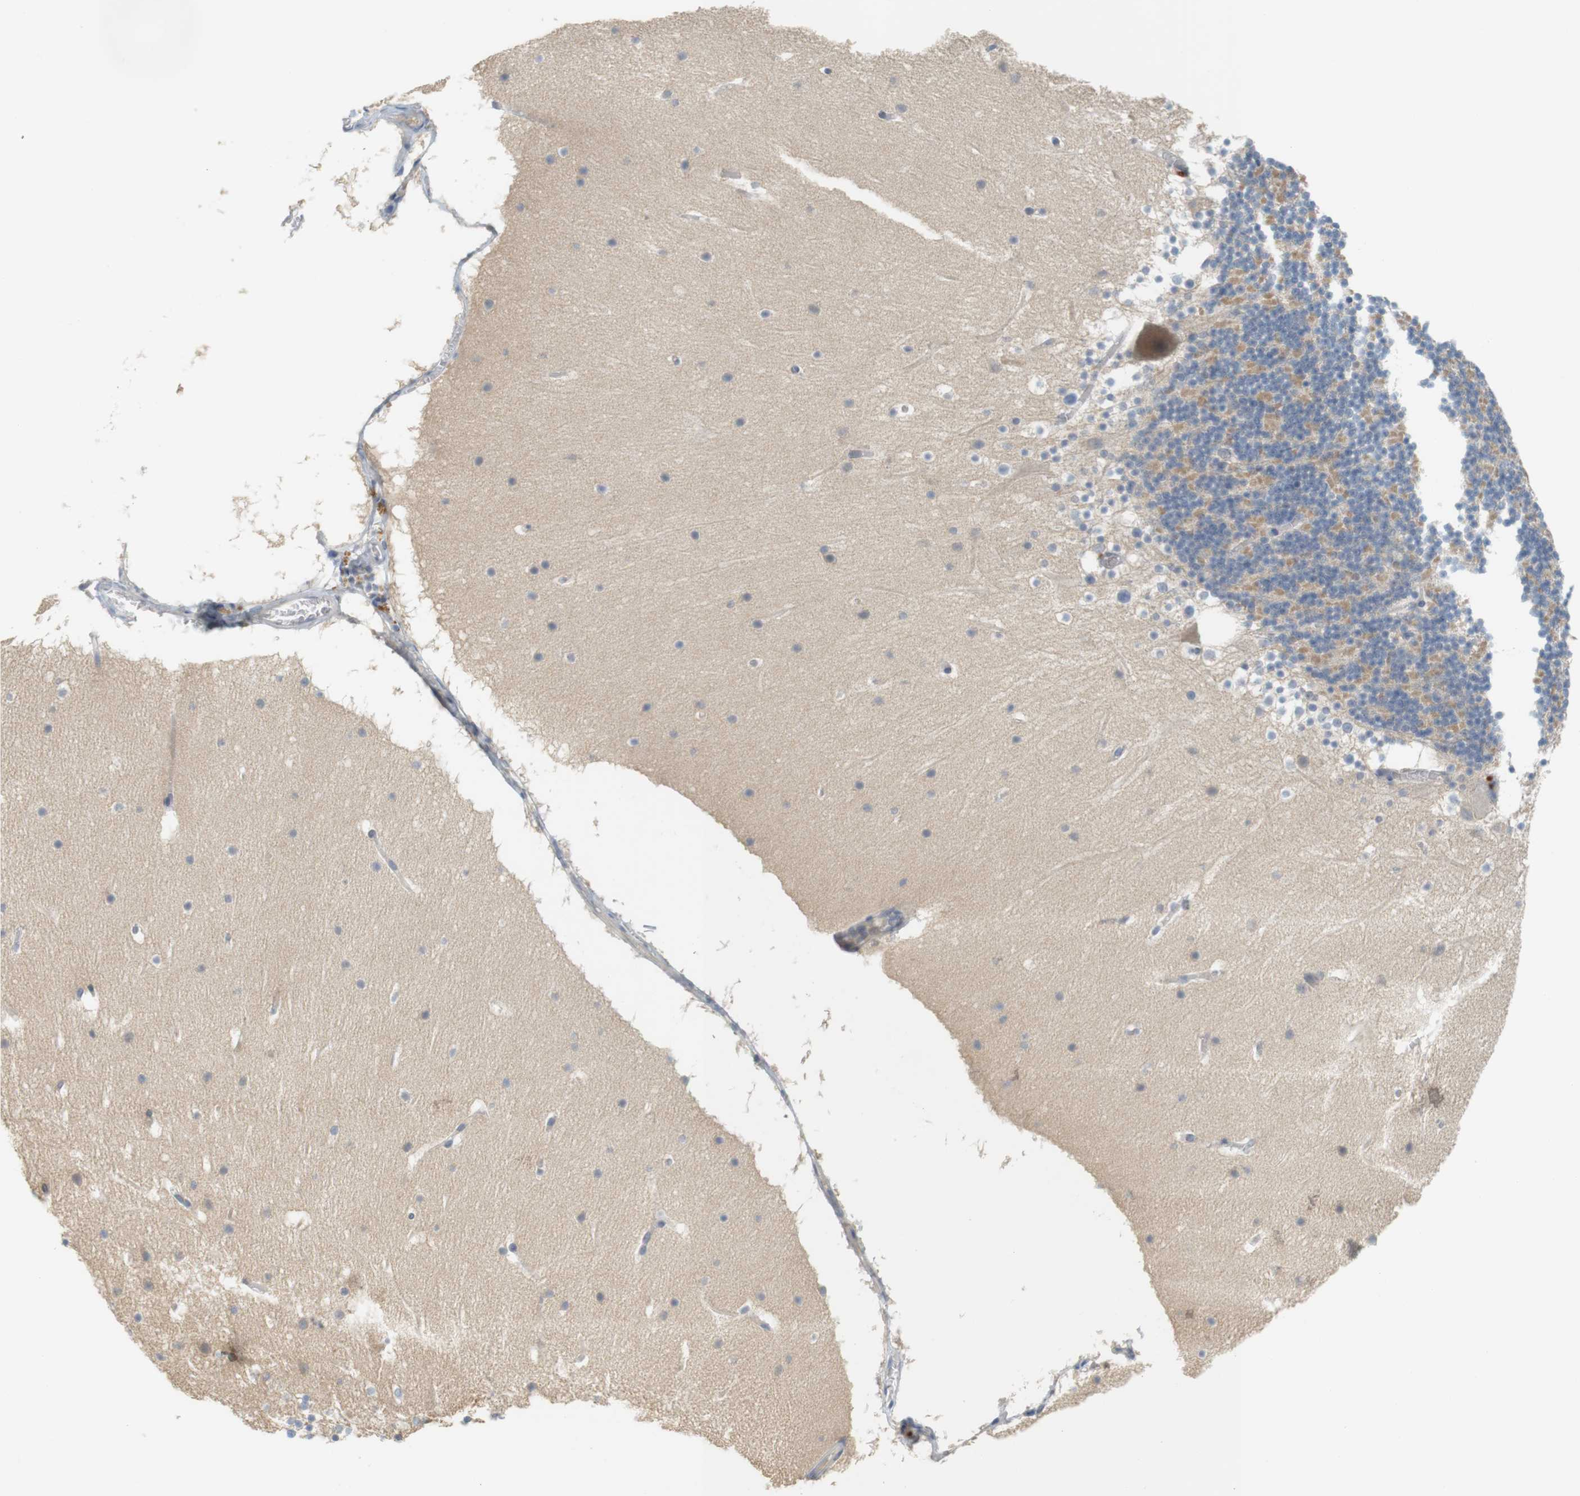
{"staining": {"intensity": "moderate", "quantity": "<25%", "location": "cytoplasmic/membranous"}, "tissue": "cerebellum", "cell_type": "Cells in granular layer", "image_type": "normal", "snomed": [{"axis": "morphology", "description": "Normal tissue, NOS"}, {"axis": "topography", "description": "Cerebellum"}], "caption": "Approximately <25% of cells in granular layer in normal cerebellum show moderate cytoplasmic/membranous protein staining as visualized by brown immunohistochemical staining.", "gene": "CREB3L2", "patient": {"sex": "male", "age": 45}}